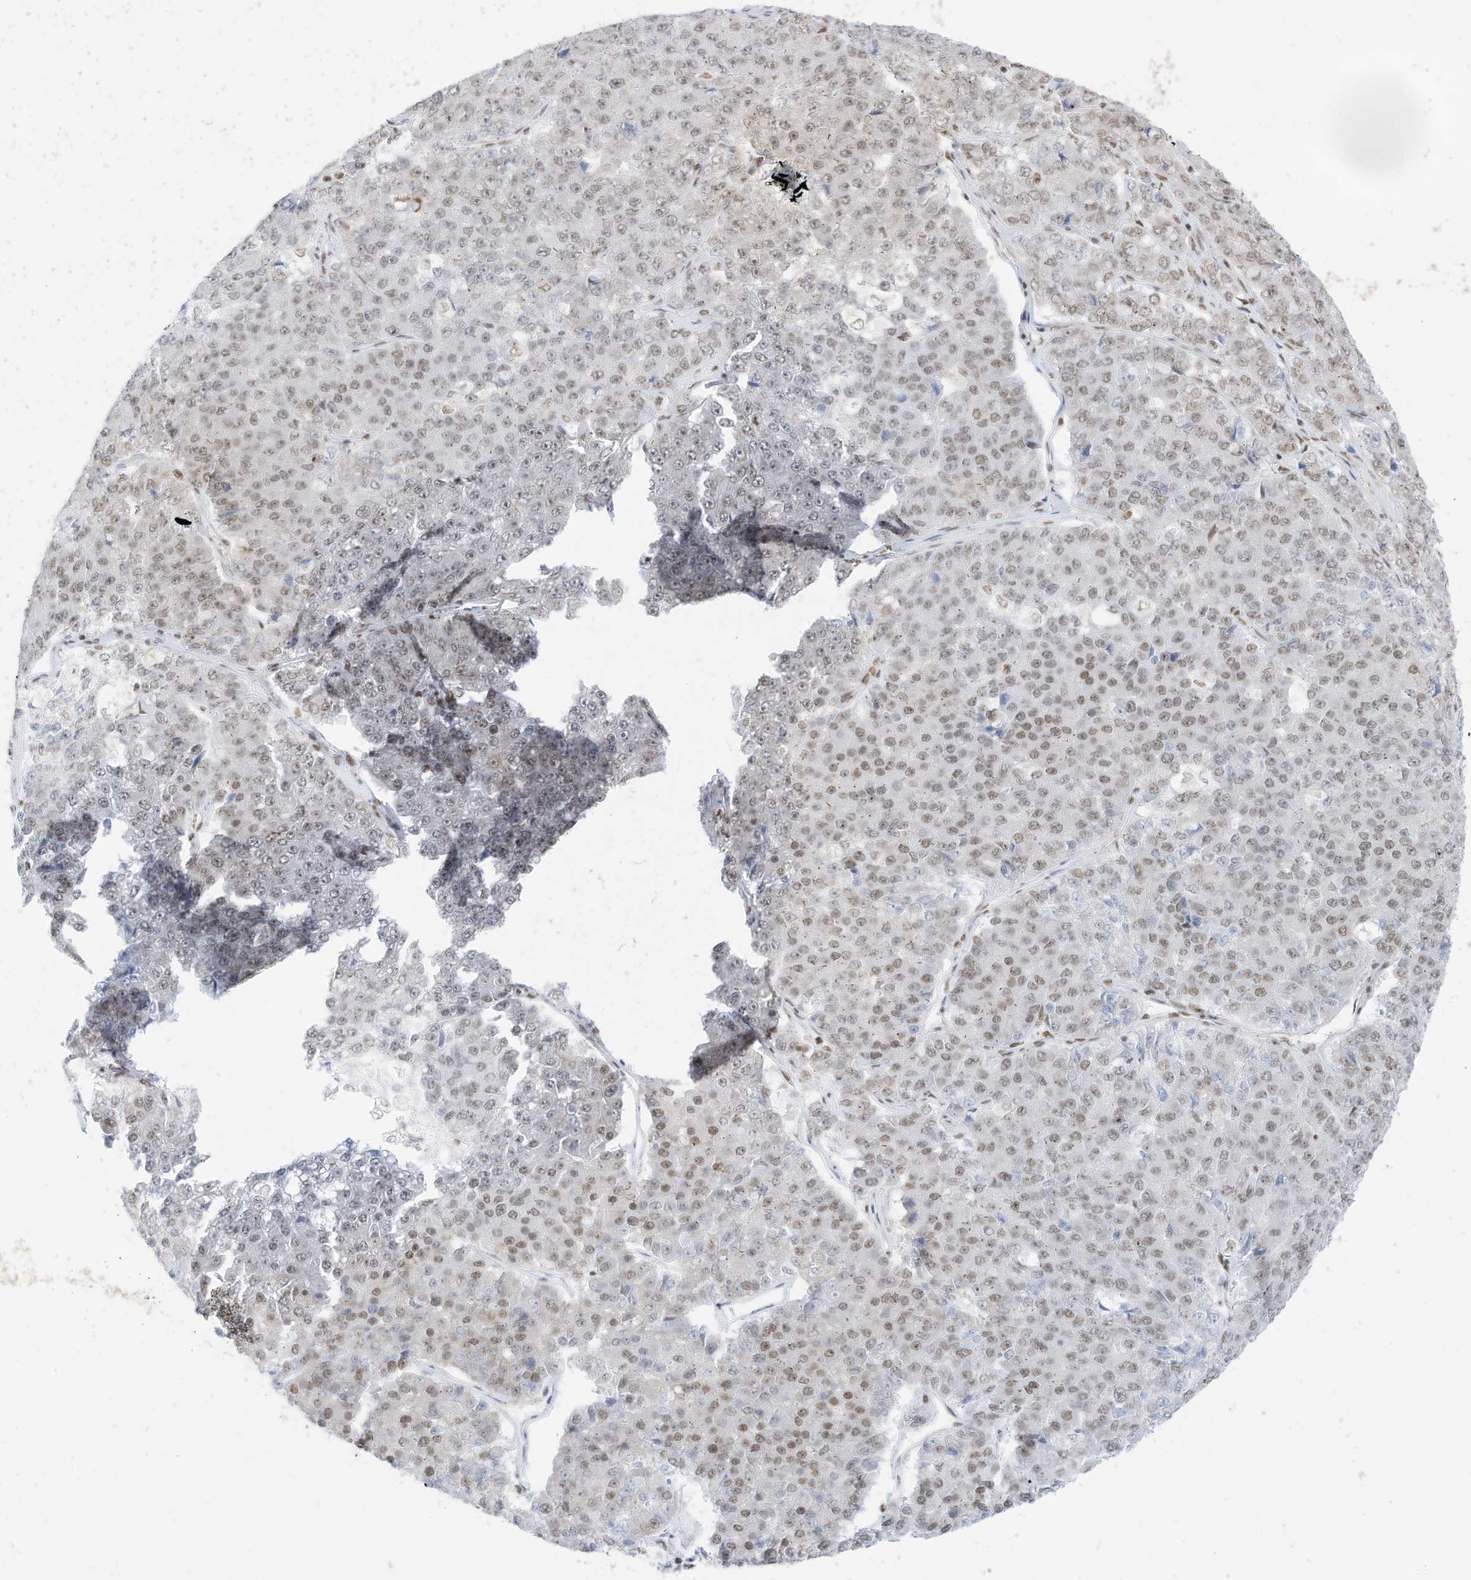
{"staining": {"intensity": "weak", "quantity": ">75%", "location": "nuclear"}, "tissue": "pancreatic cancer", "cell_type": "Tumor cells", "image_type": "cancer", "snomed": [{"axis": "morphology", "description": "Adenocarcinoma, NOS"}, {"axis": "topography", "description": "Pancreas"}], "caption": "Pancreatic cancer tissue exhibits weak nuclear expression in about >75% of tumor cells", "gene": "SMARCA2", "patient": {"sex": "male", "age": 50}}